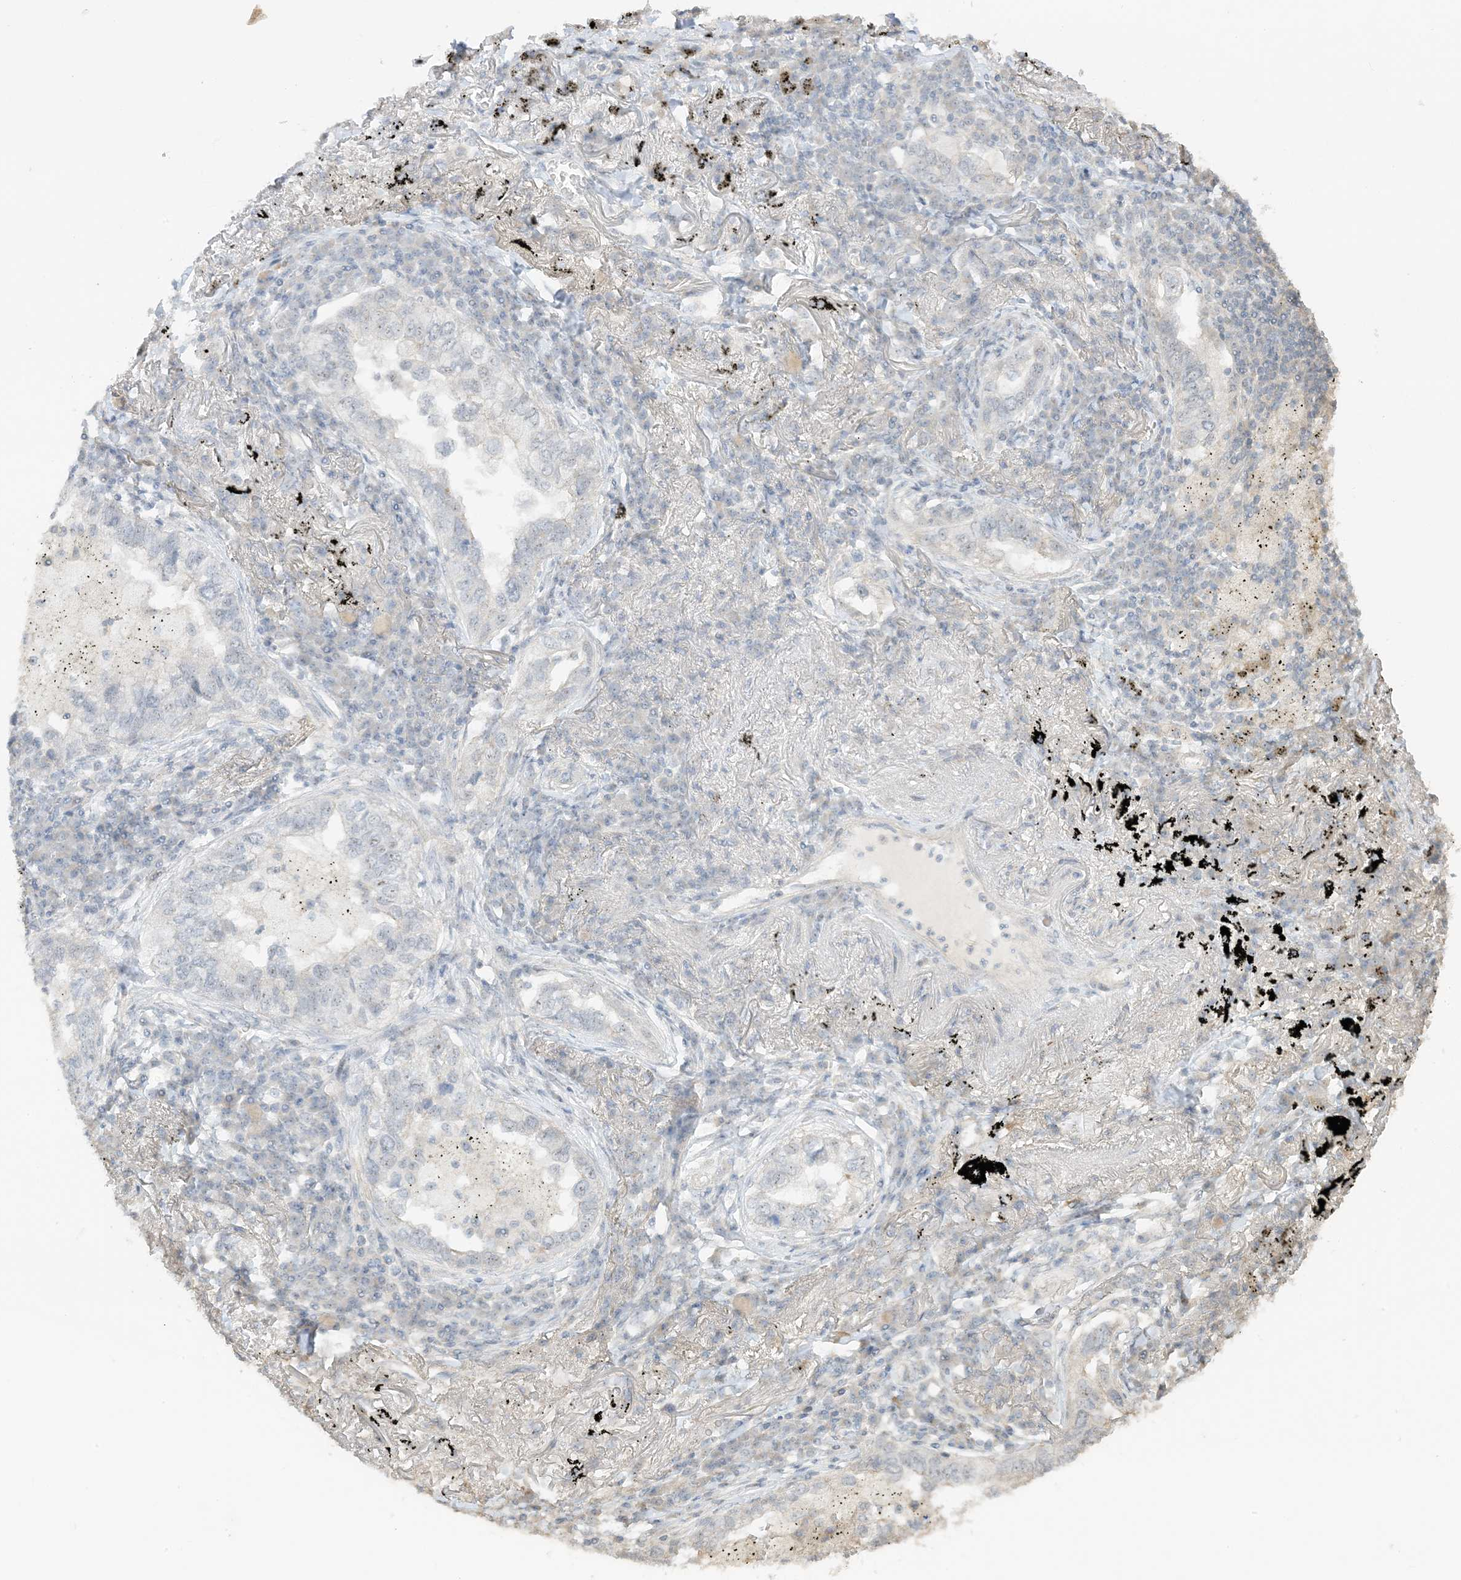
{"staining": {"intensity": "negative", "quantity": "none", "location": "none"}, "tissue": "lung cancer", "cell_type": "Tumor cells", "image_type": "cancer", "snomed": [{"axis": "morphology", "description": "Adenocarcinoma, NOS"}, {"axis": "topography", "description": "Lung"}], "caption": "DAB (3,3'-diaminobenzidine) immunohistochemical staining of lung cancer (adenocarcinoma) demonstrates no significant positivity in tumor cells.", "gene": "ETAA1", "patient": {"sex": "male", "age": 65}}